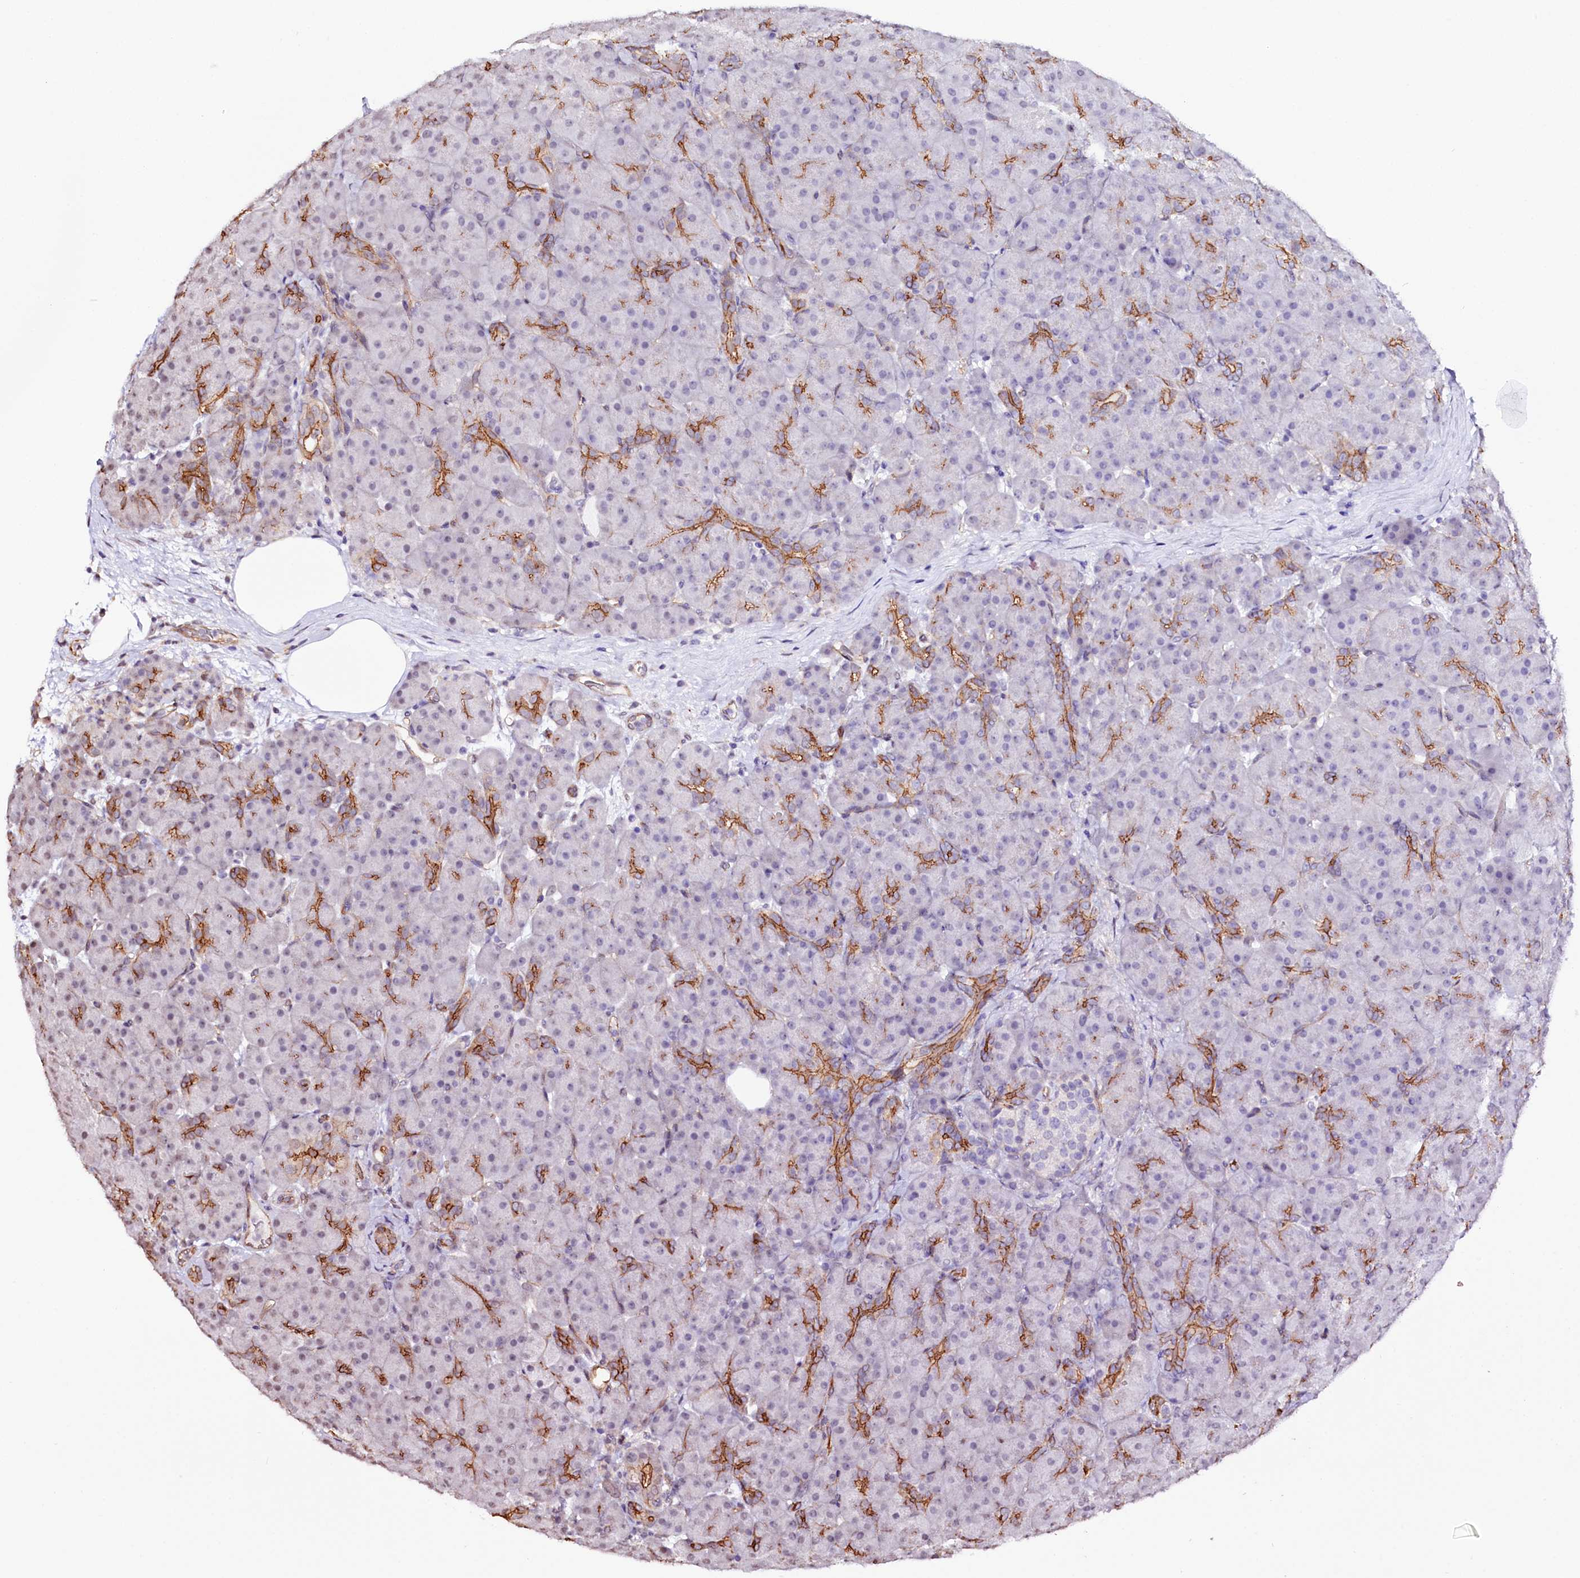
{"staining": {"intensity": "moderate", "quantity": "25%-75%", "location": "cytoplasmic/membranous"}, "tissue": "pancreas", "cell_type": "Exocrine glandular cells", "image_type": "normal", "snomed": [{"axis": "morphology", "description": "Normal tissue, NOS"}, {"axis": "topography", "description": "Pancreas"}], "caption": "Immunohistochemistry micrograph of normal human pancreas stained for a protein (brown), which displays medium levels of moderate cytoplasmic/membranous positivity in approximately 25%-75% of exocrine glandular cells.", "gene": "ST7", "patient": {"sex": "male", "age": 66}}